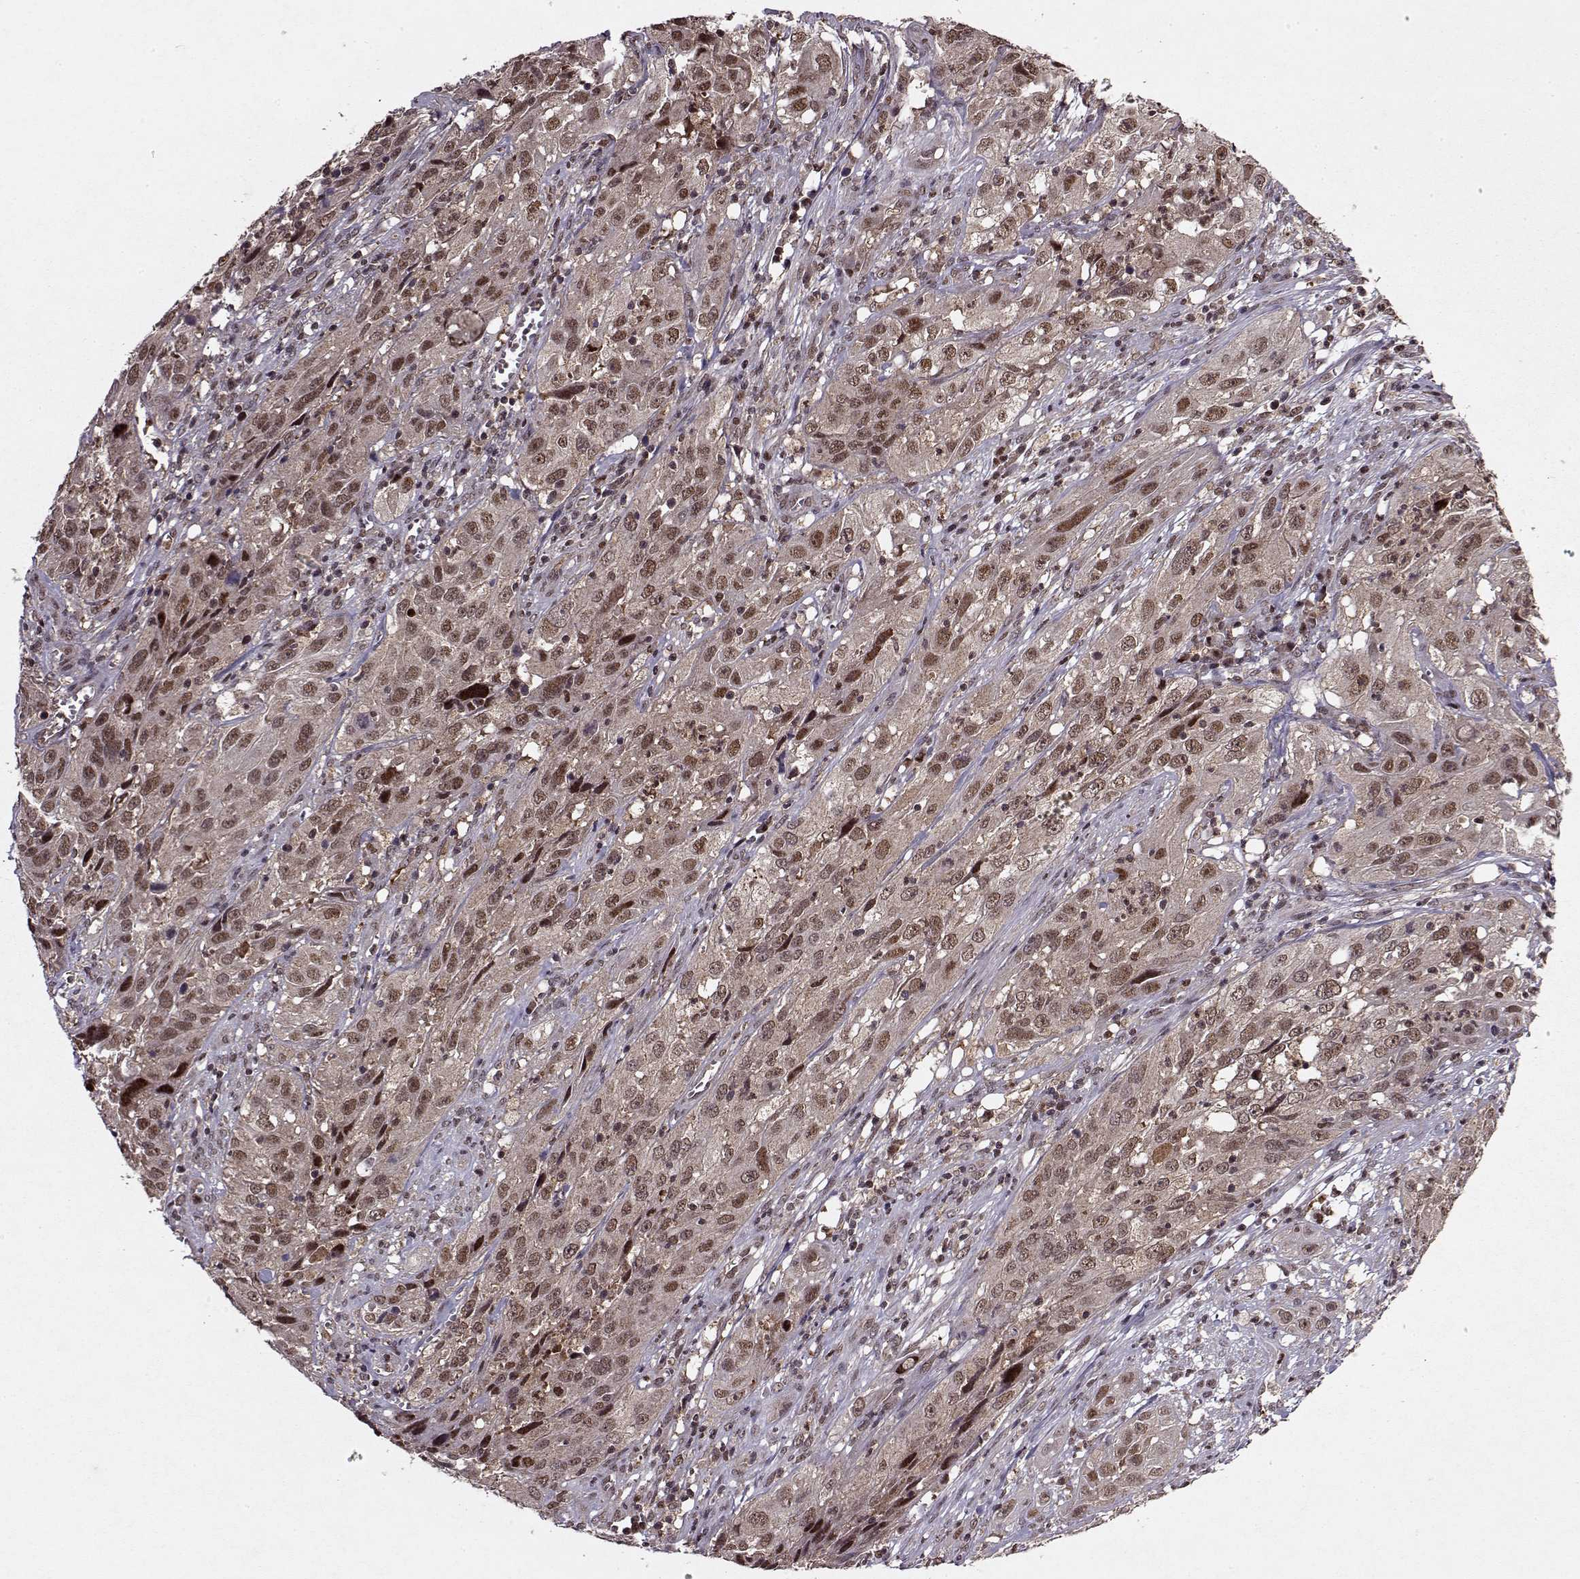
{"staining": {"intensity": "weak", "quantity": ">75%", "location": "nuclear"}, "tissue": "cervical cancer", "cell_type": "Tumor cells", "image_type": "cancer", "snomed": [{"axis": "morphology", "description": "Squamous cell carcinoma, NOS"}, {"axis": "topography", "description": "Cervix"}], "caption": "Weak nuclear expression is appreciated in about >75% of tumor cells in cervical squamous cell carcinoma.", "gene": "PSMA7", "patient": {"sex": "female", "age": 32}}